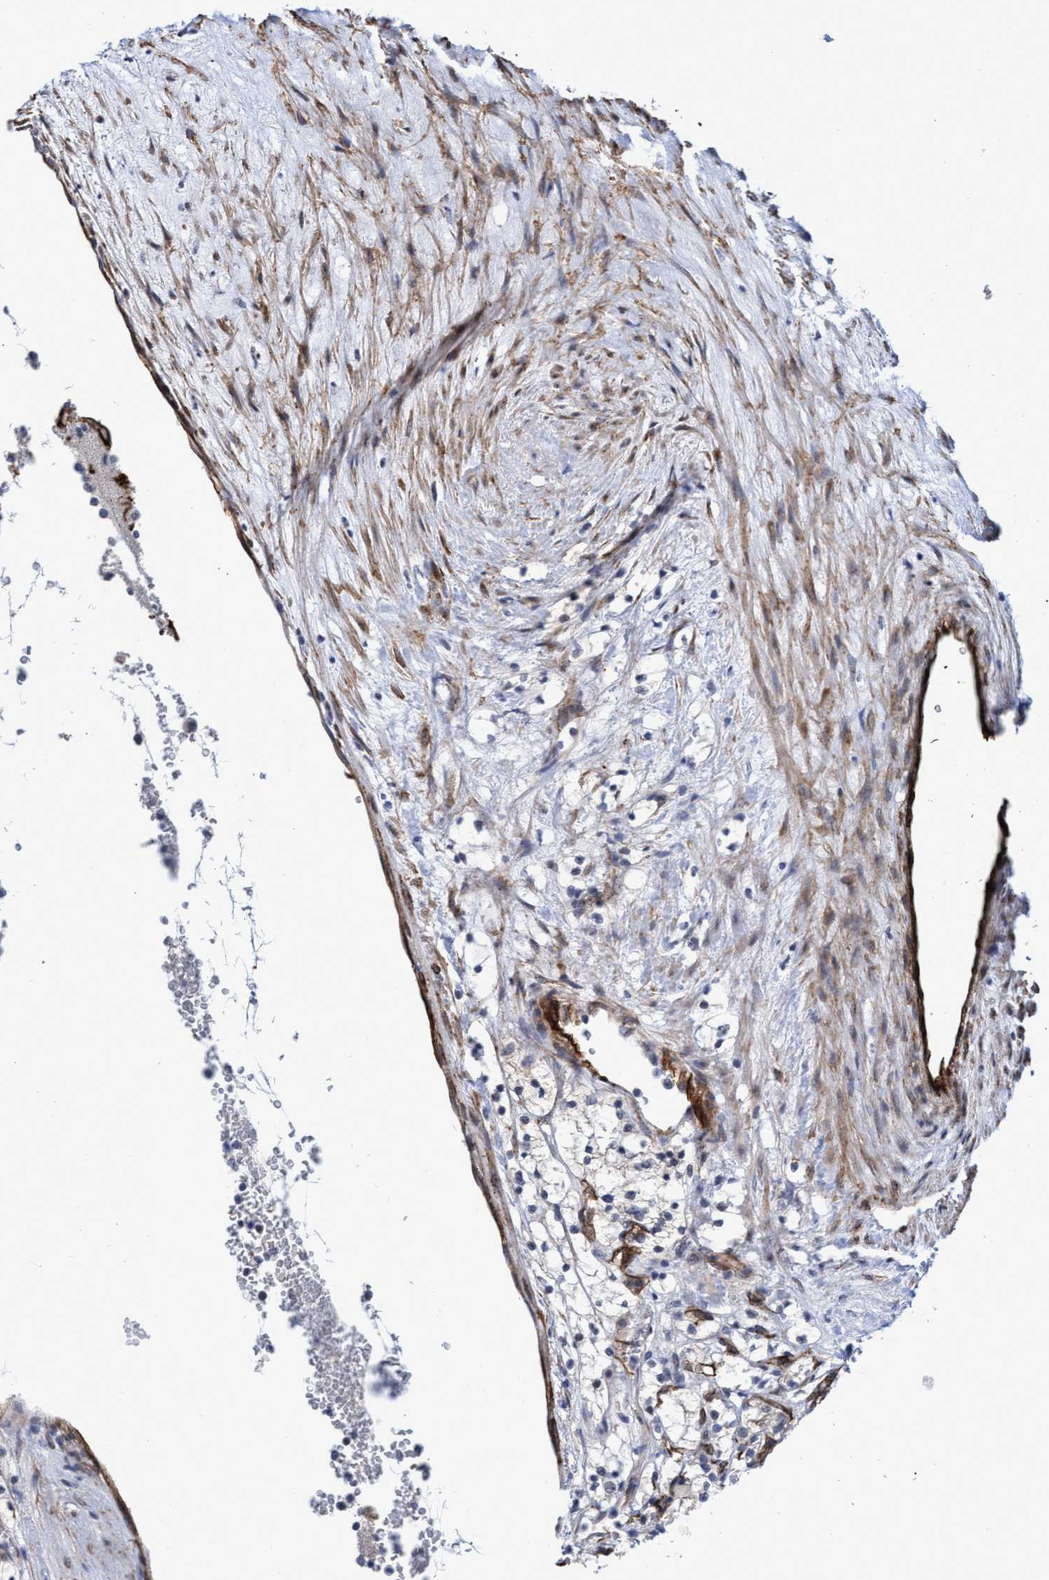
{"staining": {"intensity": "negative", "quantity": "none", "location": "none"}, "tissue": "renal cancer", "cell_type": "Tumor cells", "image_type": "cancer", "snomed": [{"axis": "morphology", "description": "Adenocarcinoma, NOS"}, {"axis": "topography", "description": "Kidney"}], "caption": "A micrograph of human renal cancer is negative for staining in tumor cells.", "gene": "ZNF750", "patient": {"sex": "female", "age": 69}}